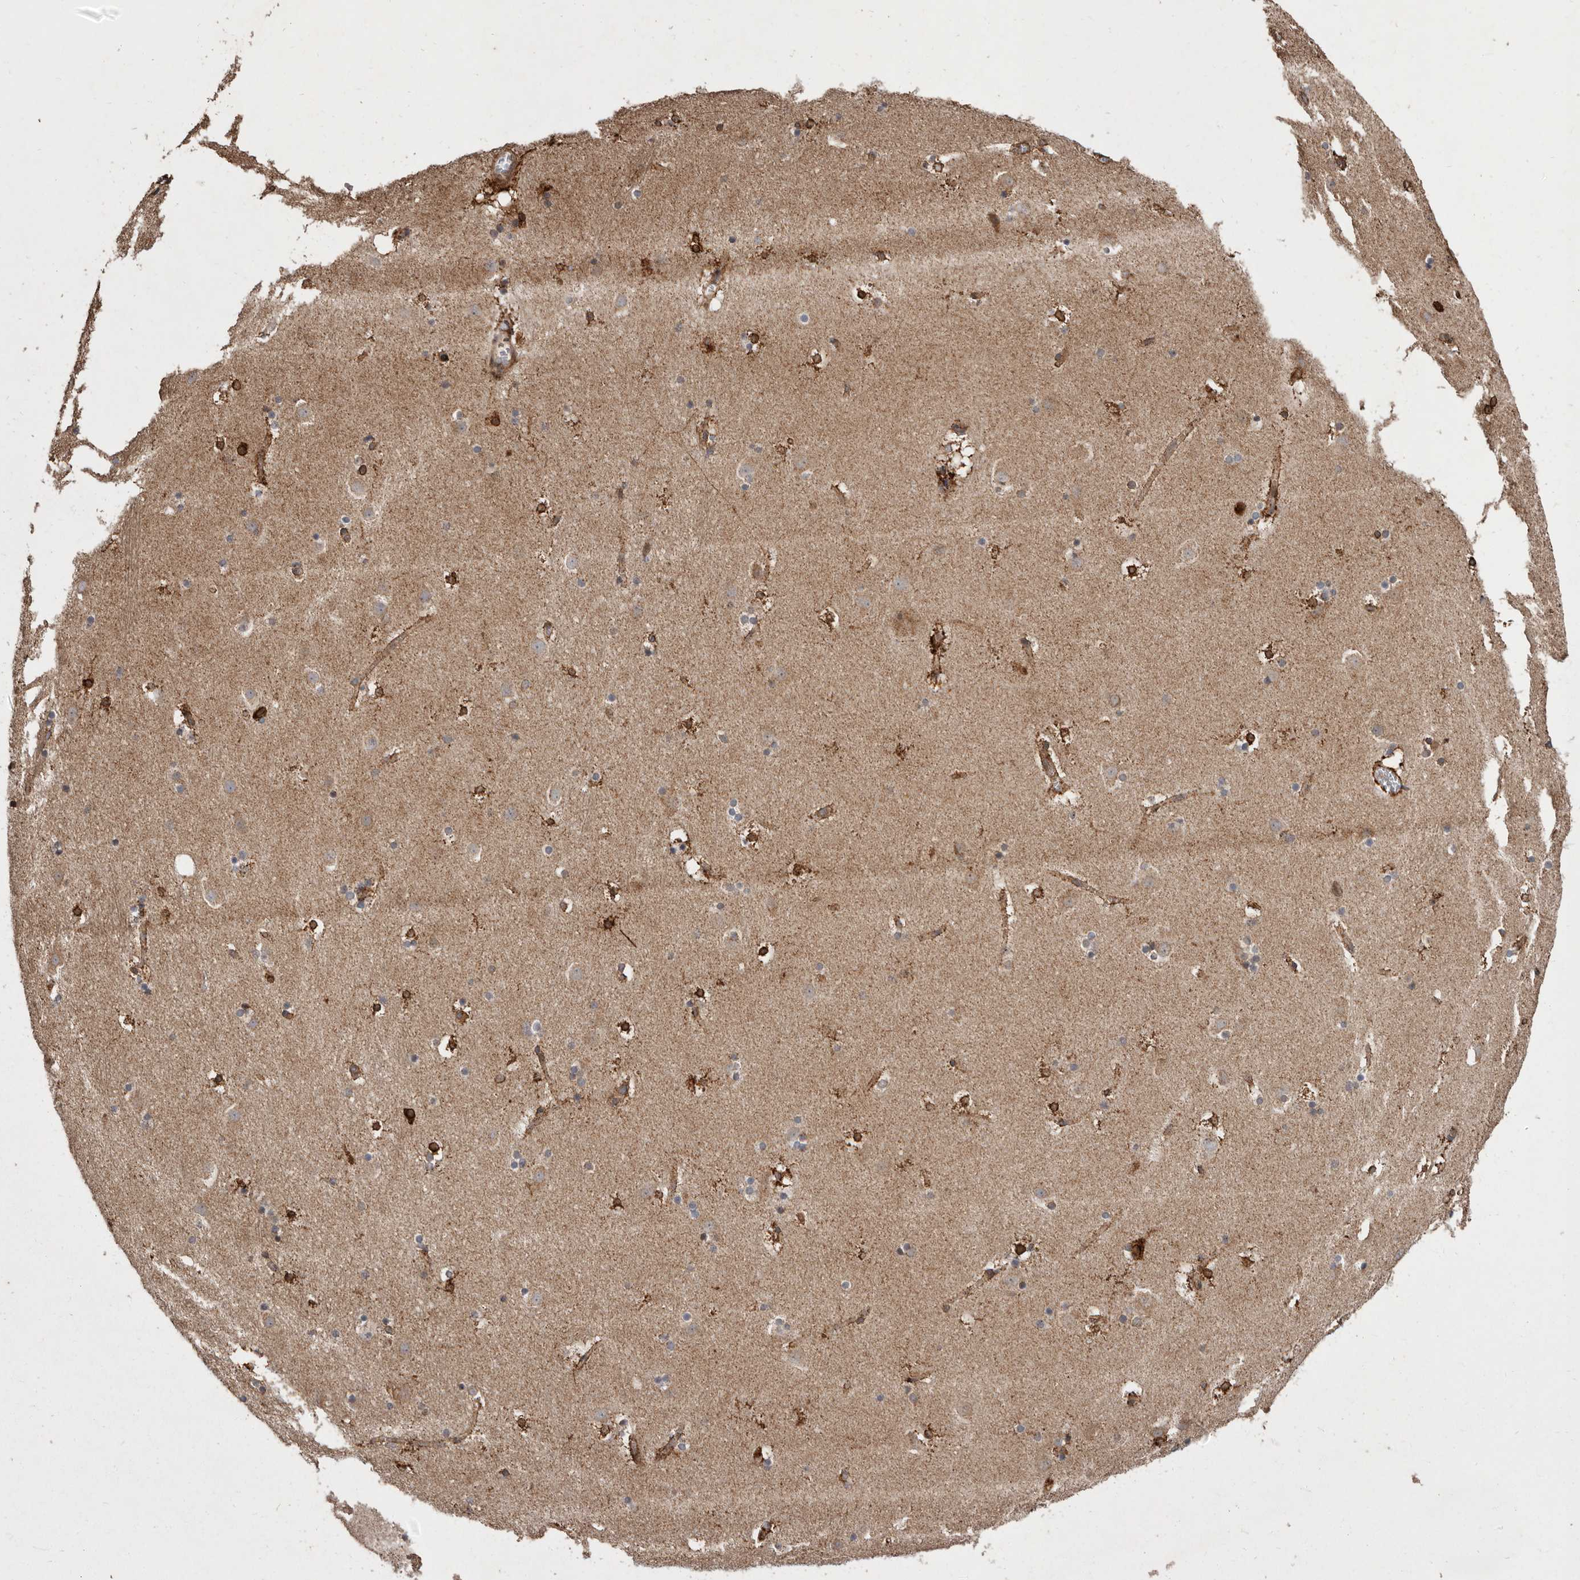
{"staining": {"intensity": "strong", "quantity": "25%-75%", "location": "cytoplasmic/membranous"}, "tissue": "caudate", "cell_type": "Glial cells", "image_type": "normal", "snomed": [{"axis": "morphology", "description": "Normal tissue, NOS"}, {"axis": "topography", "description": "Lateral ventricle wall"}], "caption": "DAB (3,3'-diaminobenzidine) immunohistochemical staining of benign caudate shows strong cytoplasmic/membranous protein expression in approximately 25%-75% of glial cells.", "gene": "FLAD1", "patient": {"sex": "male", "age": 45}}